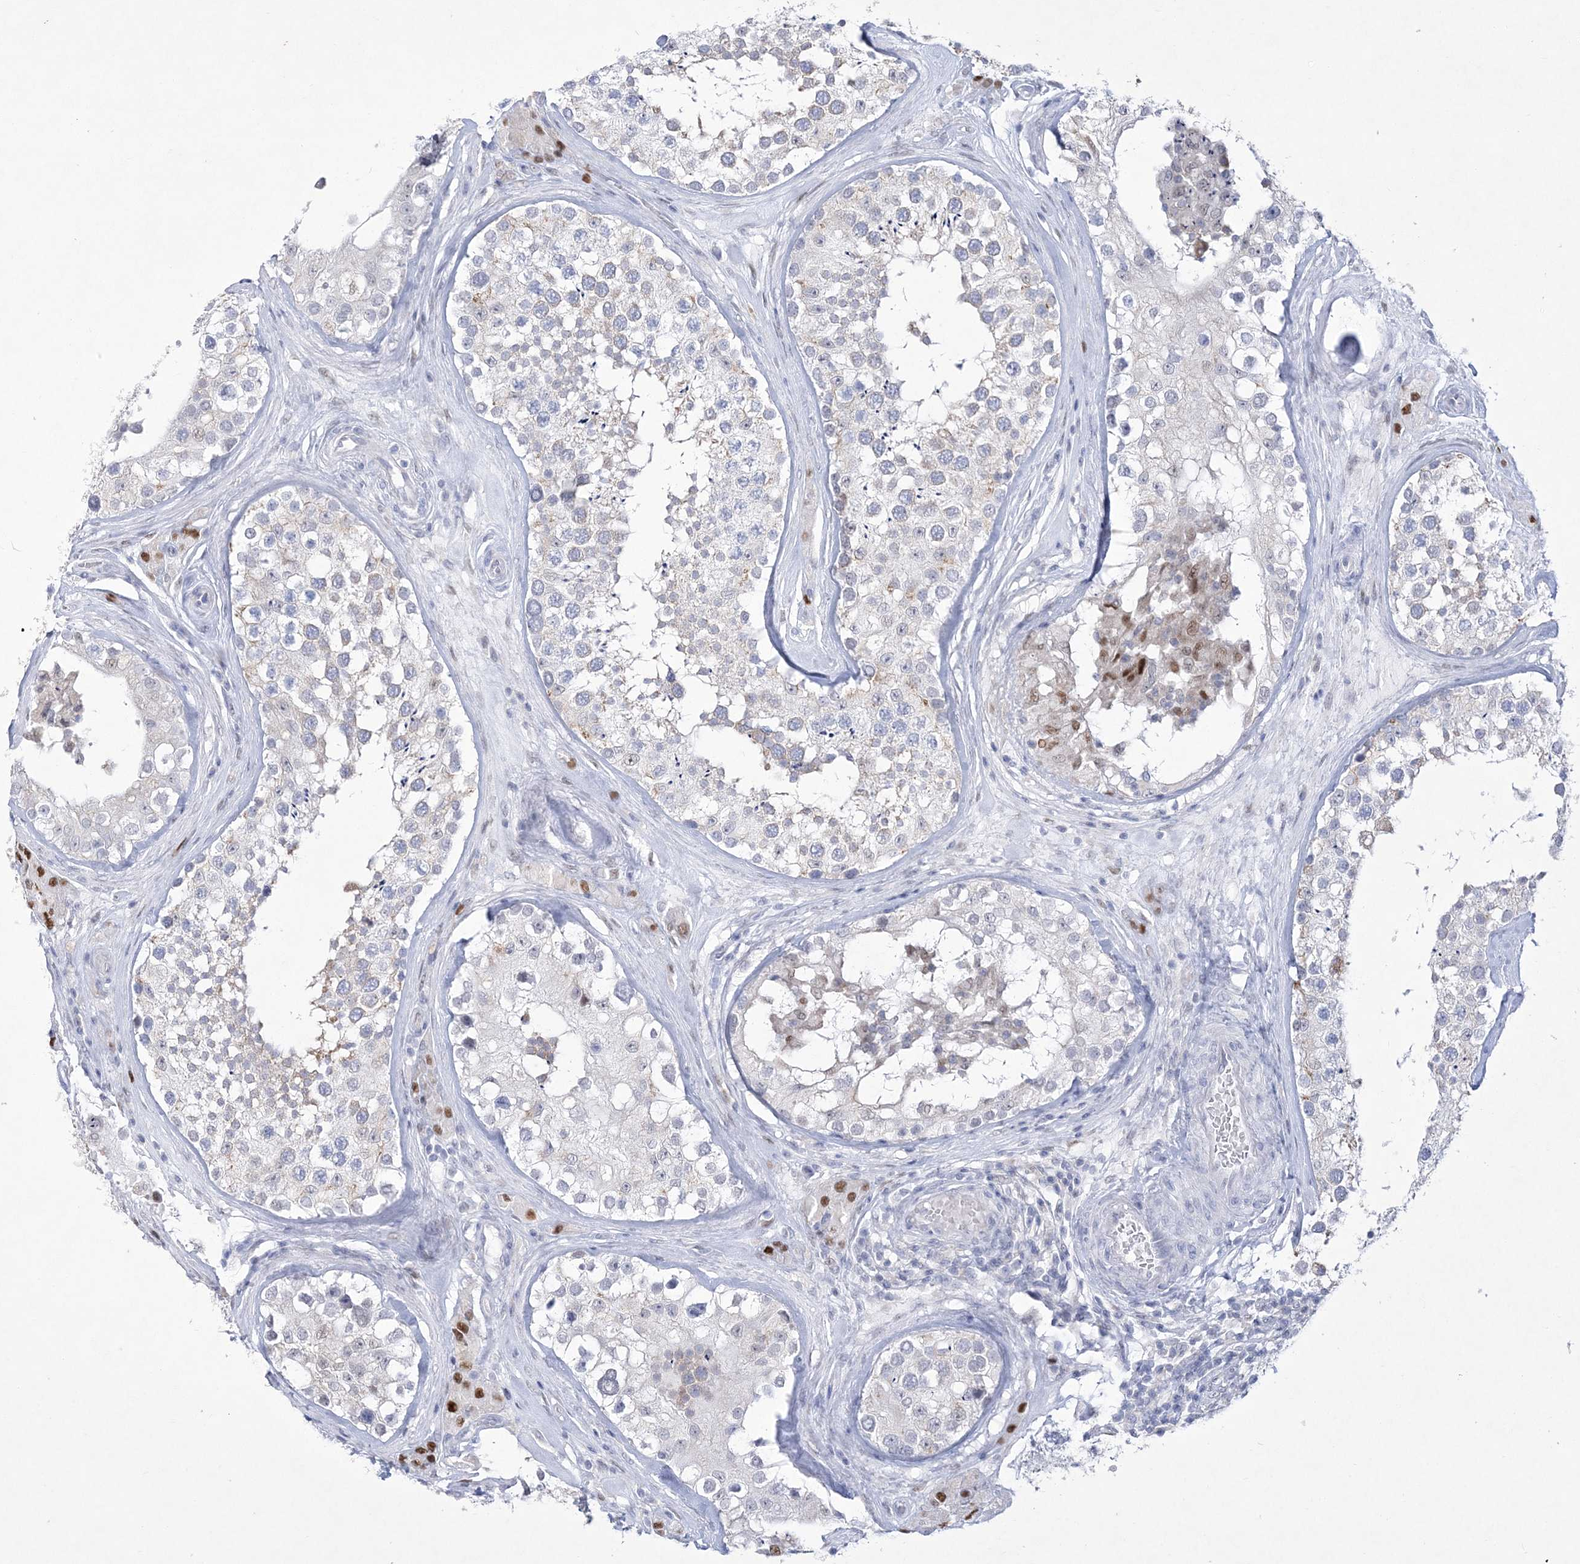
{"staining": {"intensity": "moderate", "quantity": "<25%", "location": "nuclear"}, "tissue": "testis", "cell_type": "Cells in seminiferous ducts", "image_type": "normal", "snomed": [{"axis": "morphology", "description": "Normal tissue, NOS"}, {"axis": "topography", "description": "Testis"}], "caption": "Protein expression analysis of unremarkable human testis reveals moderate nuclear expression in approximately <25% of cells in seminiferous ducts. (DAB (3,3'-diaminobenzidine) = brown stain, brightfield microscopy at high magnification).", "gene": "WDR27", "patient": {"sex": "male", "age": 46}}